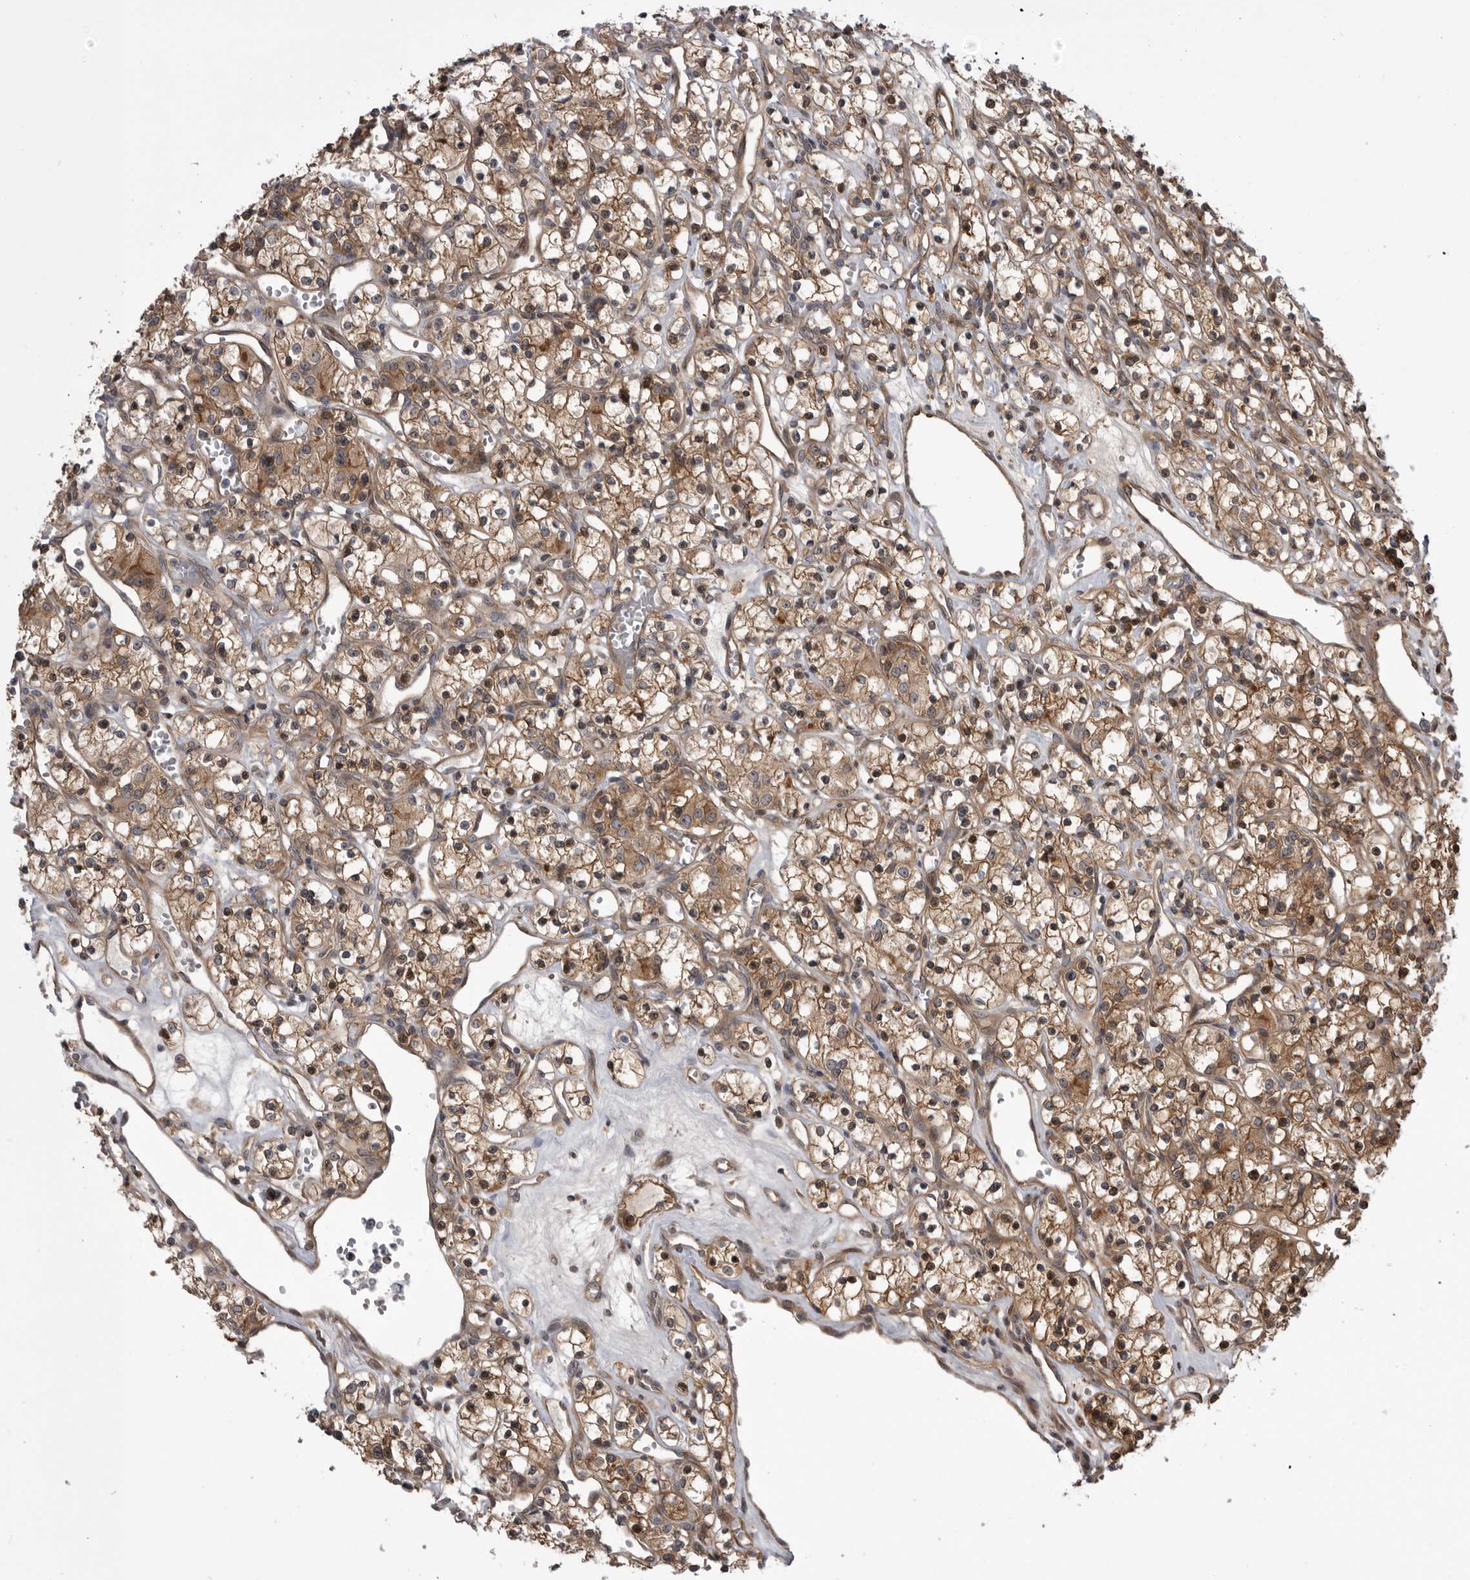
{"staining": {"intensity": "moderate", "quantity": ">75%", "location": "cytoplasmic/membranous,nuclear"}, "tissue": "renal cancer", "cell_type": "Tumor cells", "image_type": "cancer", "snomed": [{"axis": "morphology", "description": "Adenocarcinoma, NOS"}, {"axis": "topography", "description": "Kidney"}], "caption": "Immunohistochemistry (IHC) (DAB (3,3'-diaminobenzidine)) staining of human renal adenocarcinoma demonstrates moderate cytoplasmic/membranous and nuclear protein positivity in about >75% of tumor cells.", "gene": "RAB3GAP2", "patient": {"sex": "female", "age": 59}}